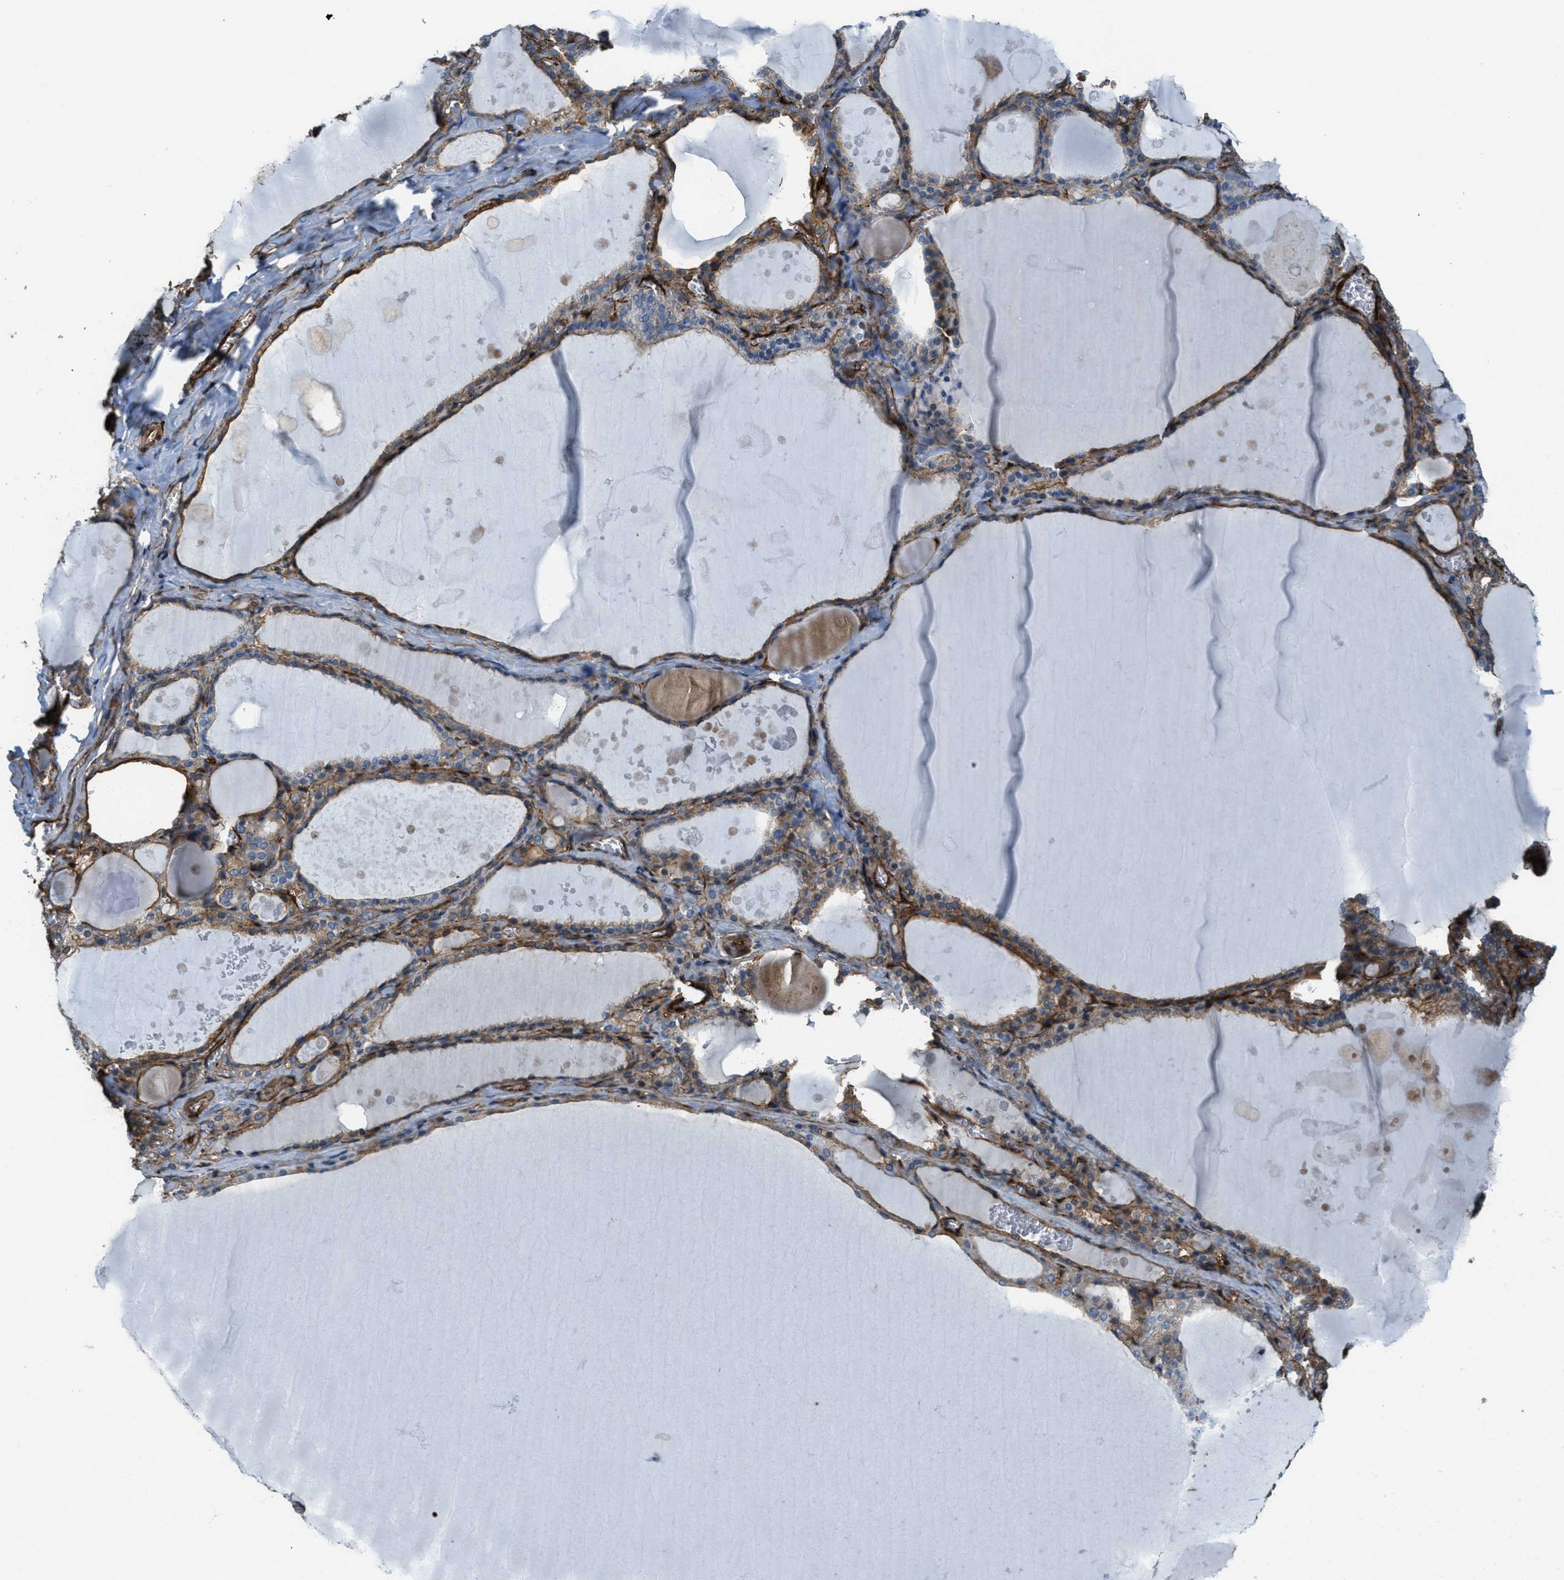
{"staining": {"intensity": "moderate", "quantity": ">75%", "location": "cytoplasmic/membranous"}, "tissue": "thyroid gland", "cell_type": "Glandular cells", "image_type": "normal", "snomed": [{"axis": "morphology", "description": "Normal tissue, NOS"}, {"axis": "topography", "description": "Thyroid gland"}], "caption": "Brown immunohistochemical staining in benign human thyroid gland displays moderate cytoplasmic/membranous expression in about >75% of glandular cells.", "gene": "CALD1", "patient": {"sex": "male", "age": 56}}